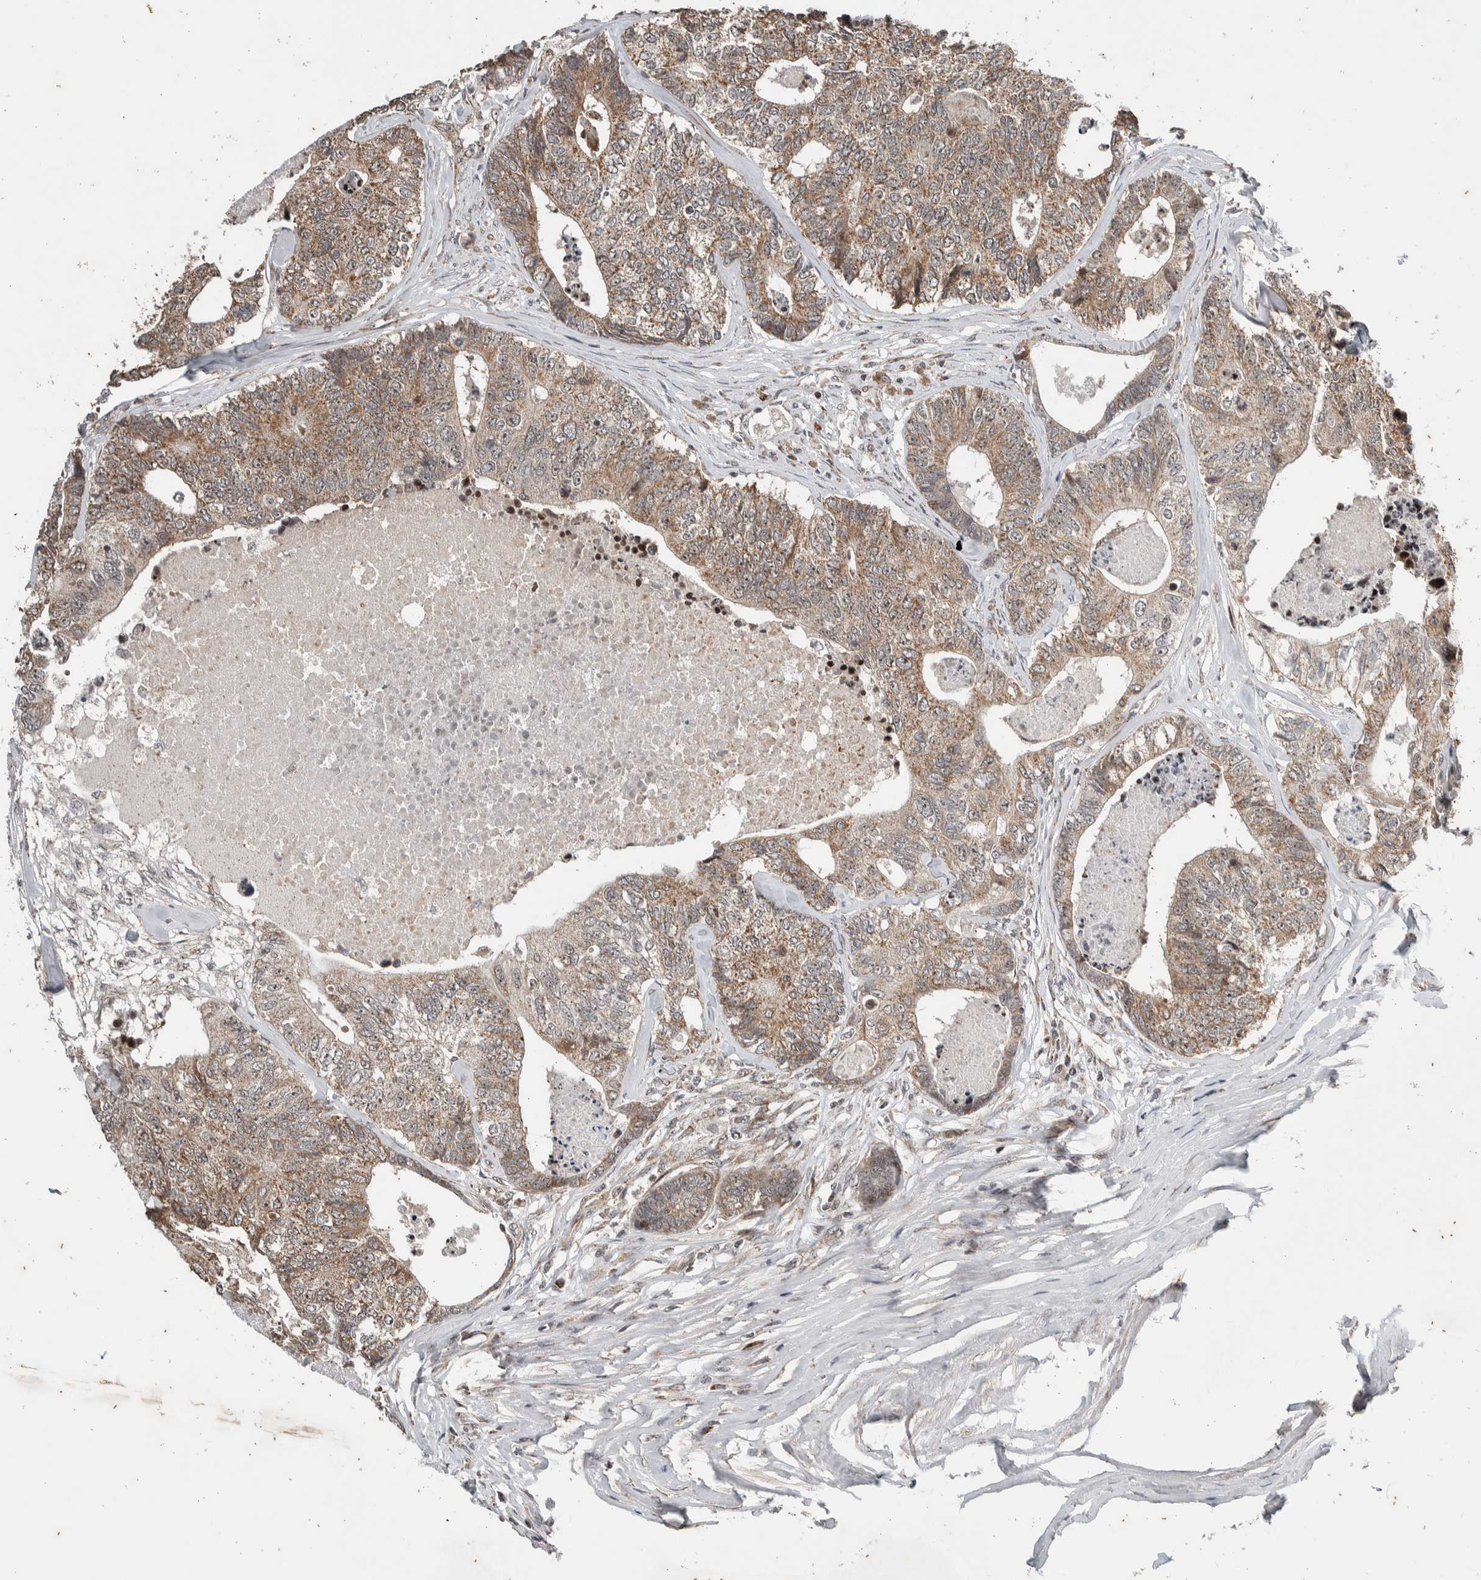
{"staining": {"intensity": "weak", "quantity": ">75%", "location": "cytoplasmic/membranous"}, "tissue": "colorectal cancer", "cell_type": "Tumor cells", "image_type": "cancer", "snomed": [{"axis": "morphology", "description": "Adenocarcinoma, NOS"}, {"axis": "topography", "description": "Colon"}], "caption": "Immunohistochemical staining of human colorectal adenocarcinoma reveals low levels of weak cytoplasmic/membranous positivity in approximately >75% of tumor cells. The staining was performed using DAB (3,3'-diaminobenzidine), with brown indicating positive protein expression. Nuclei are stained blue with hematoxylin.", "gene": "ATXN7L1", "patient": {"sex": "female", "age": 67}}